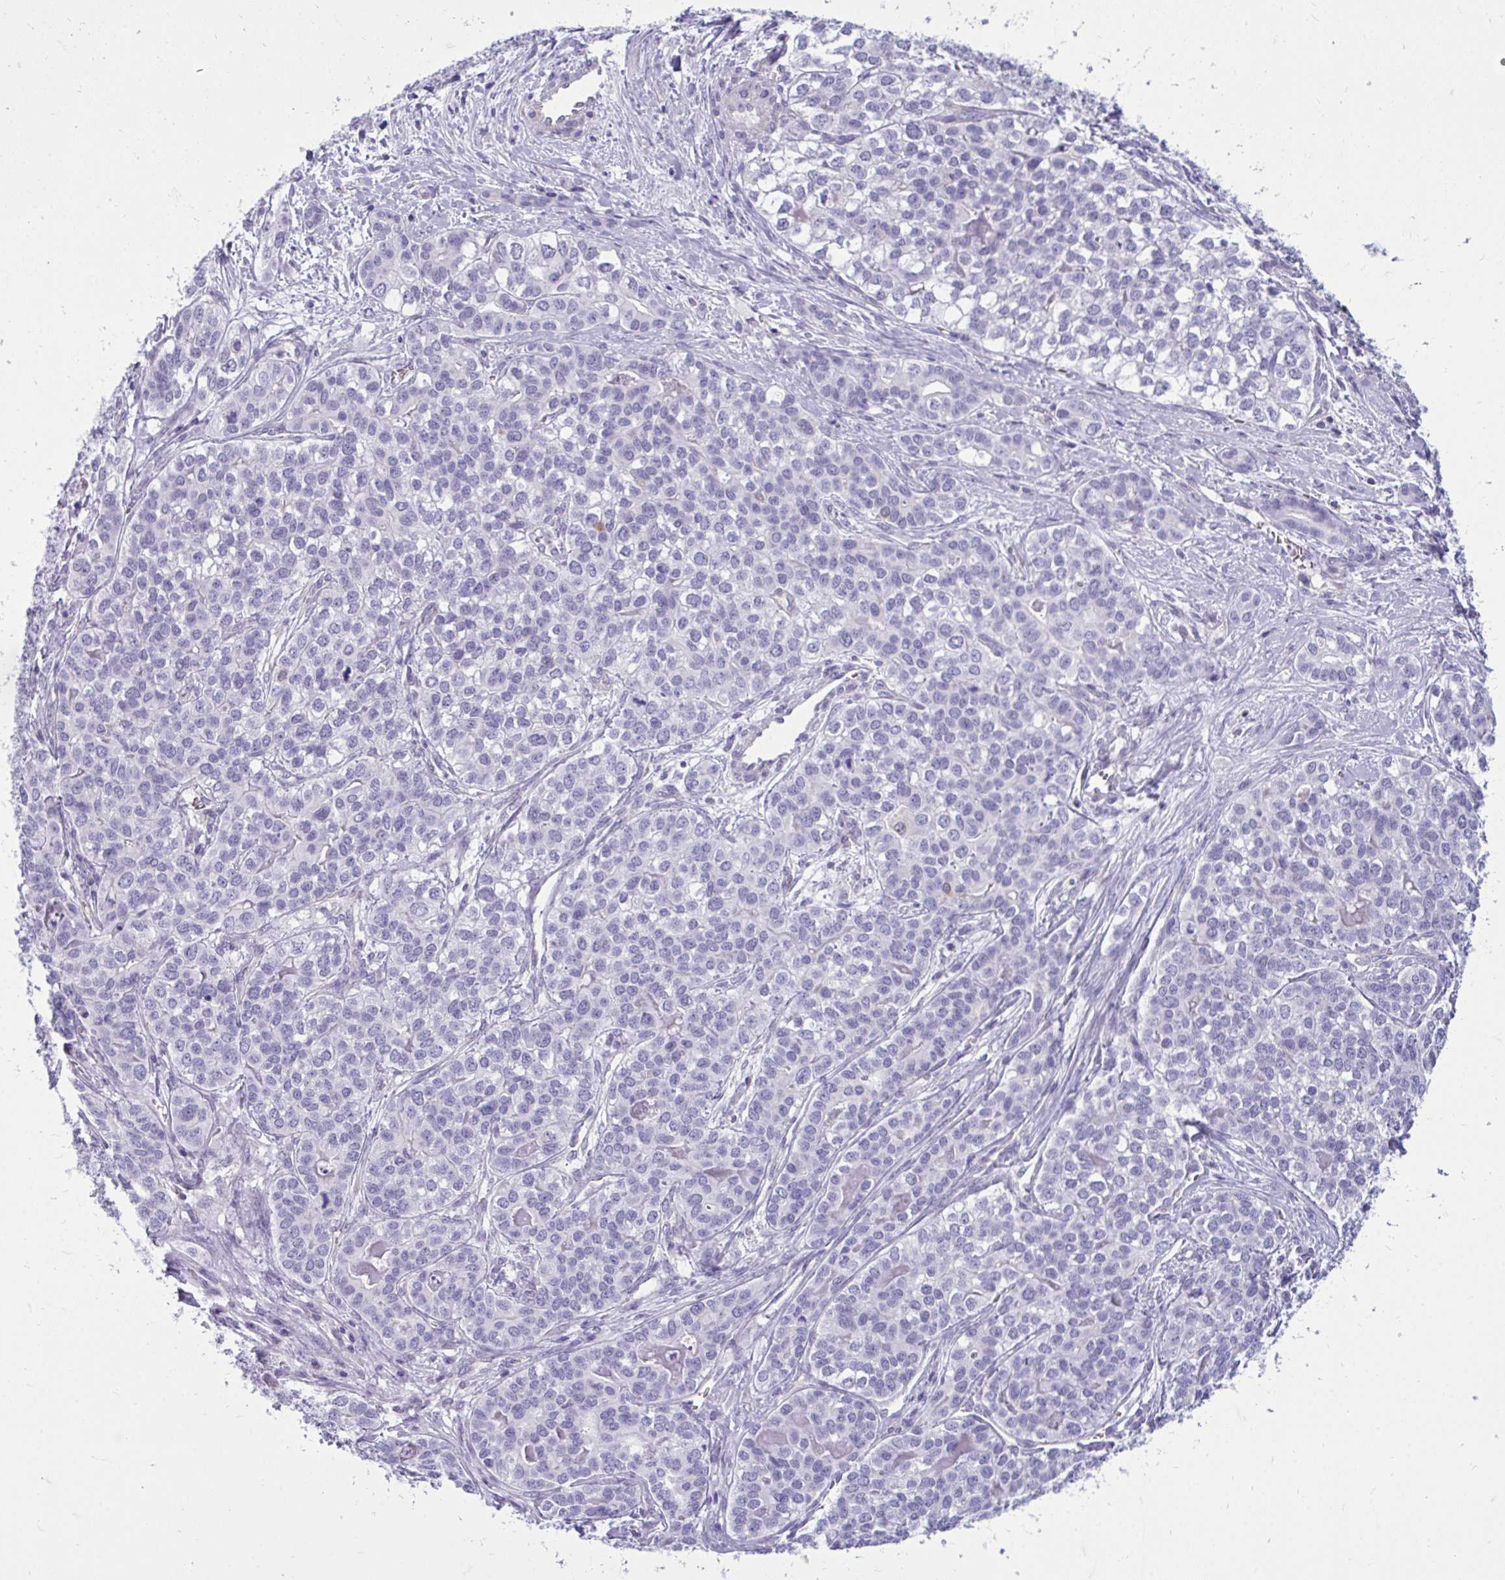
{"staining": {"intensity": "negative", "quantity": "none", "location": "none"}, "tissue": "liver cancer", "cell_type": "Tumor cells", "image_type": "cancer", "snomed": [{"axis": "morphology", "description": "Cholangiocarcinoma"}, {"axis": "topography", "description": "Liver"}], "caption": "Cholangiocarcinoma (liver) was stained to show a protein in brown. There is no significant positivity in tumor cells.", "gene": "FABP3", "patient": {"sex": "male", "age": 56}}